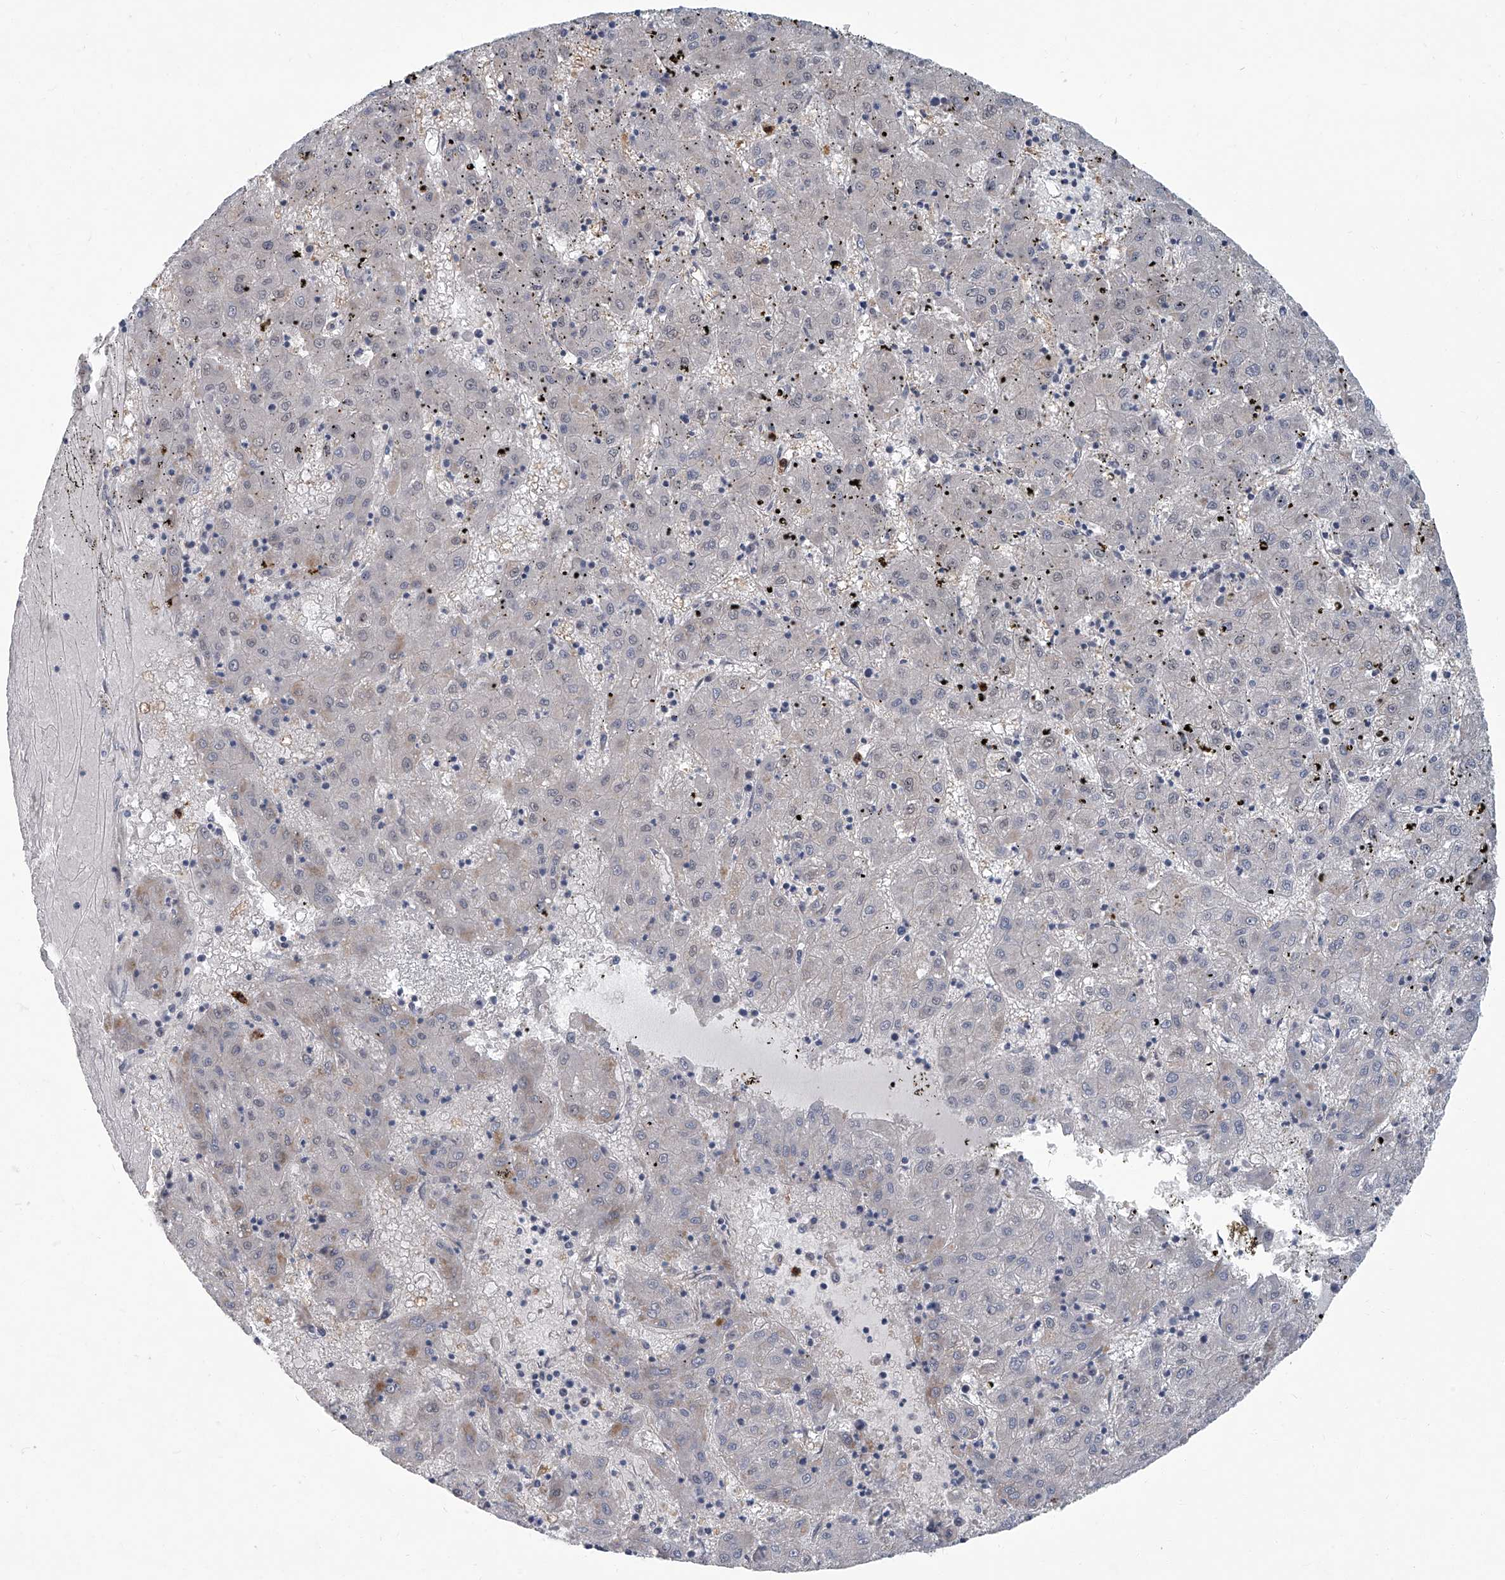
{"staining": {"intensity": "negative", "quantity": "none", "location": "none"}, "tissue": "liver cancer", "cell_type": "Tumor cells", "image_type": "cancer", "snomed": [{"axis": "morphology", "description": "Carcinoma, Hepatocellular, NOS"}, {"axis": "topography", "description": "Liver"}], "caption": "The immunohistochemistry photomicrograph has no significant expression in tumor cells of liver cancer (hepatocellular carcinoma) tissue. (IHC, brightfield microscopy, high magnification).", "gene": "AKNAD1", "patient": {"sex": "male", "age": 72}}